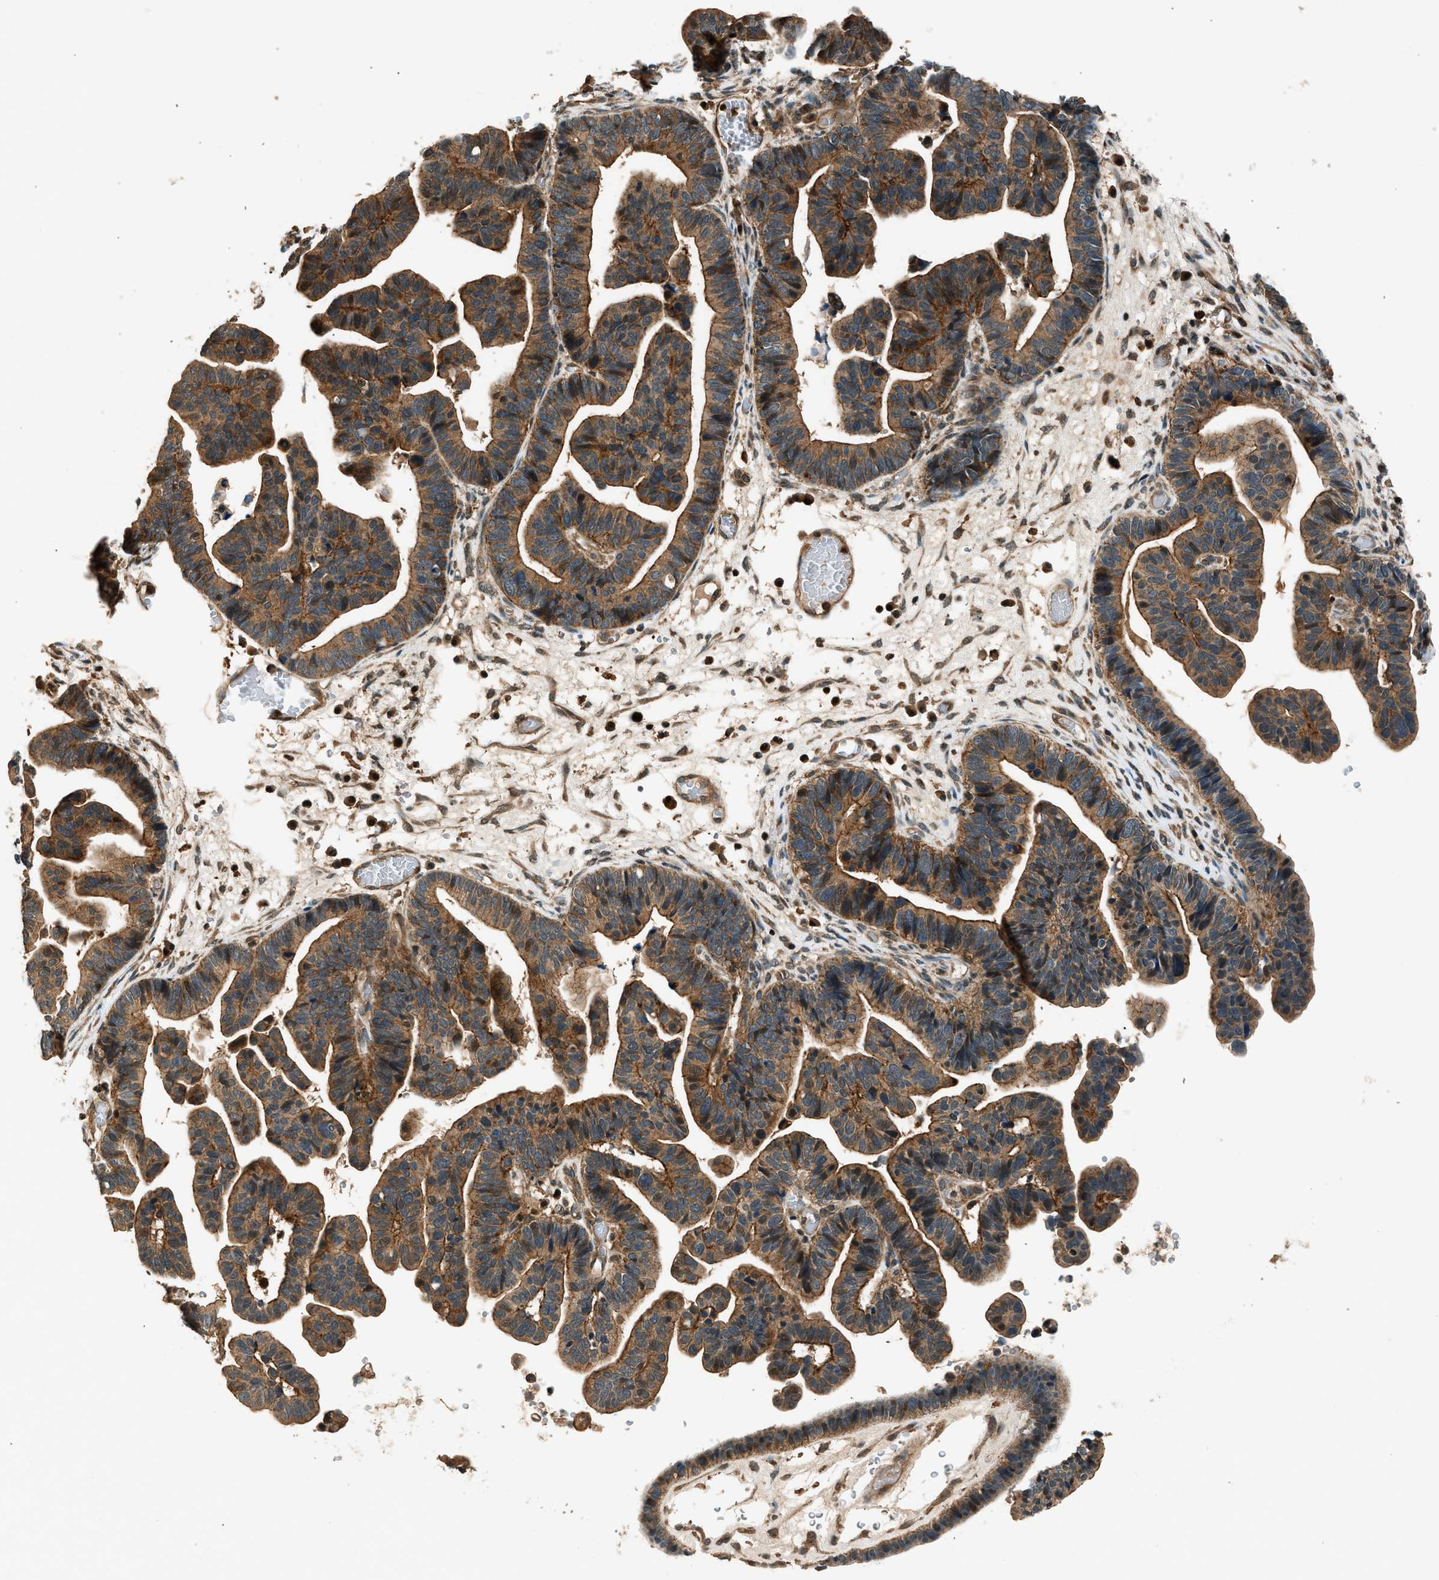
{"staining": {"intensity": "strong", "quantity": ">75%", "location": "cytoplasmic/membranous"}, "tissue": "ovarian cancer", "cell_type": "Tumor cells", "image_type": "cancer", "snomed": [{"axis": "morphology", "description": "Cystadenocarcinoma, serous, NOS"}, {"axis": "topography", "description": "Ovary"}], "caption": "Protein staining displays strong cytoplasmic/membranous positivity in about >75% of tumor cells in serous cystadenocarcinoma (ovarian).", "gene": "ARHGEF11", "patient": {"sex": "female", "age": 56}}